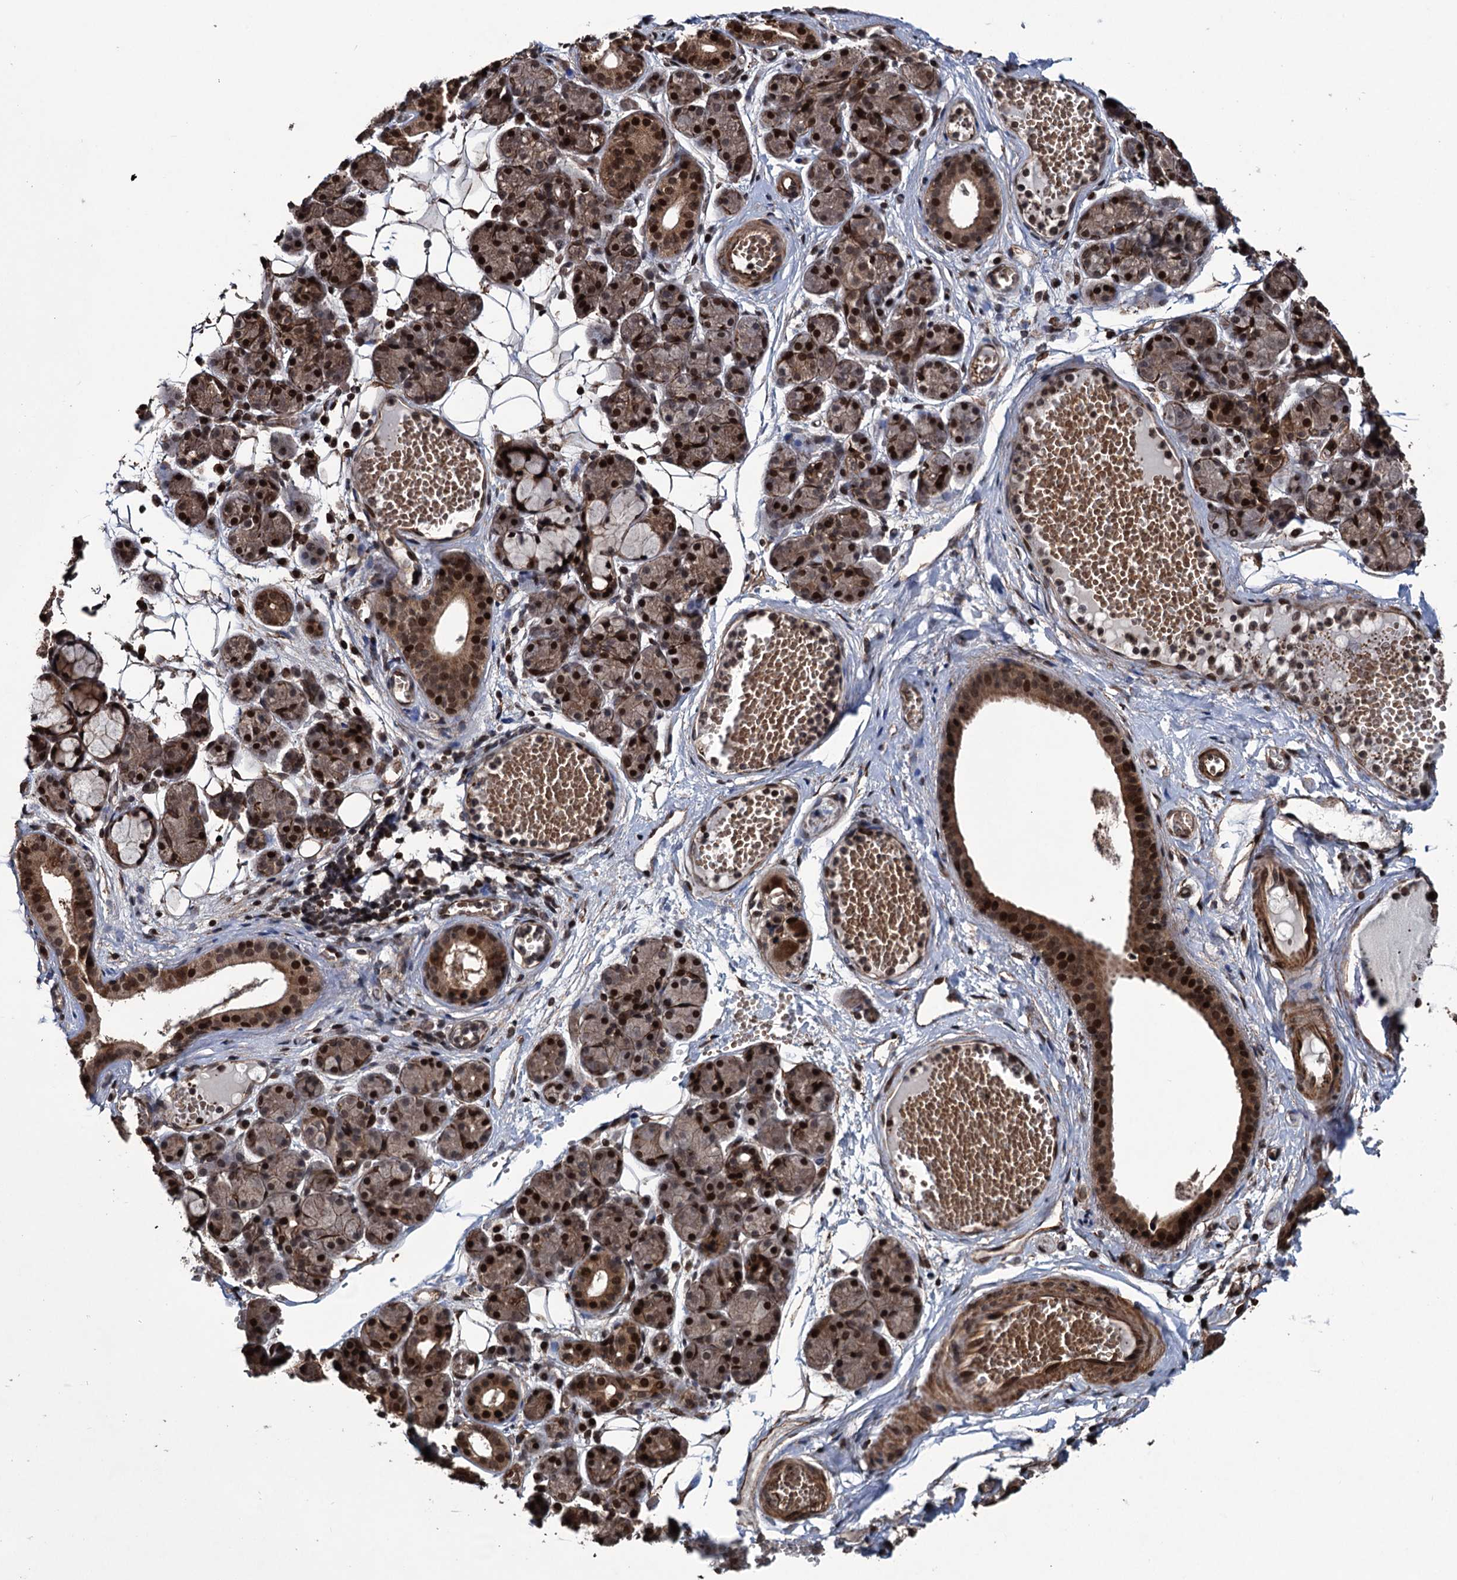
{"staining": {"intensity": "strong", "quantity": ">75%", "location": "cytoplasmic/membranous,nuclear"}, "tissue": "salivary gland", "cell_type": "Glandular cells", "image_type": "normal", "snomed": [{"axis": "morphology", "description": "Normal tissue, NOS"}, {"axis": "topography", "description": "Salivary gland"}], "caption": "Salivary gland stained with DAB IHC shows high levels of strong cytoplasmic/membranous,nuclear expression in about >75% of glandular cells. The staining was performed using DAB (3,3'-diaminobenzidine) to visualize the protein expression in brown, while the nuclei were stained in blue with hematoxylin (Magnification: 20x).", "gene": "EYA4", "patient": {"sex": "male", "age": 63}}